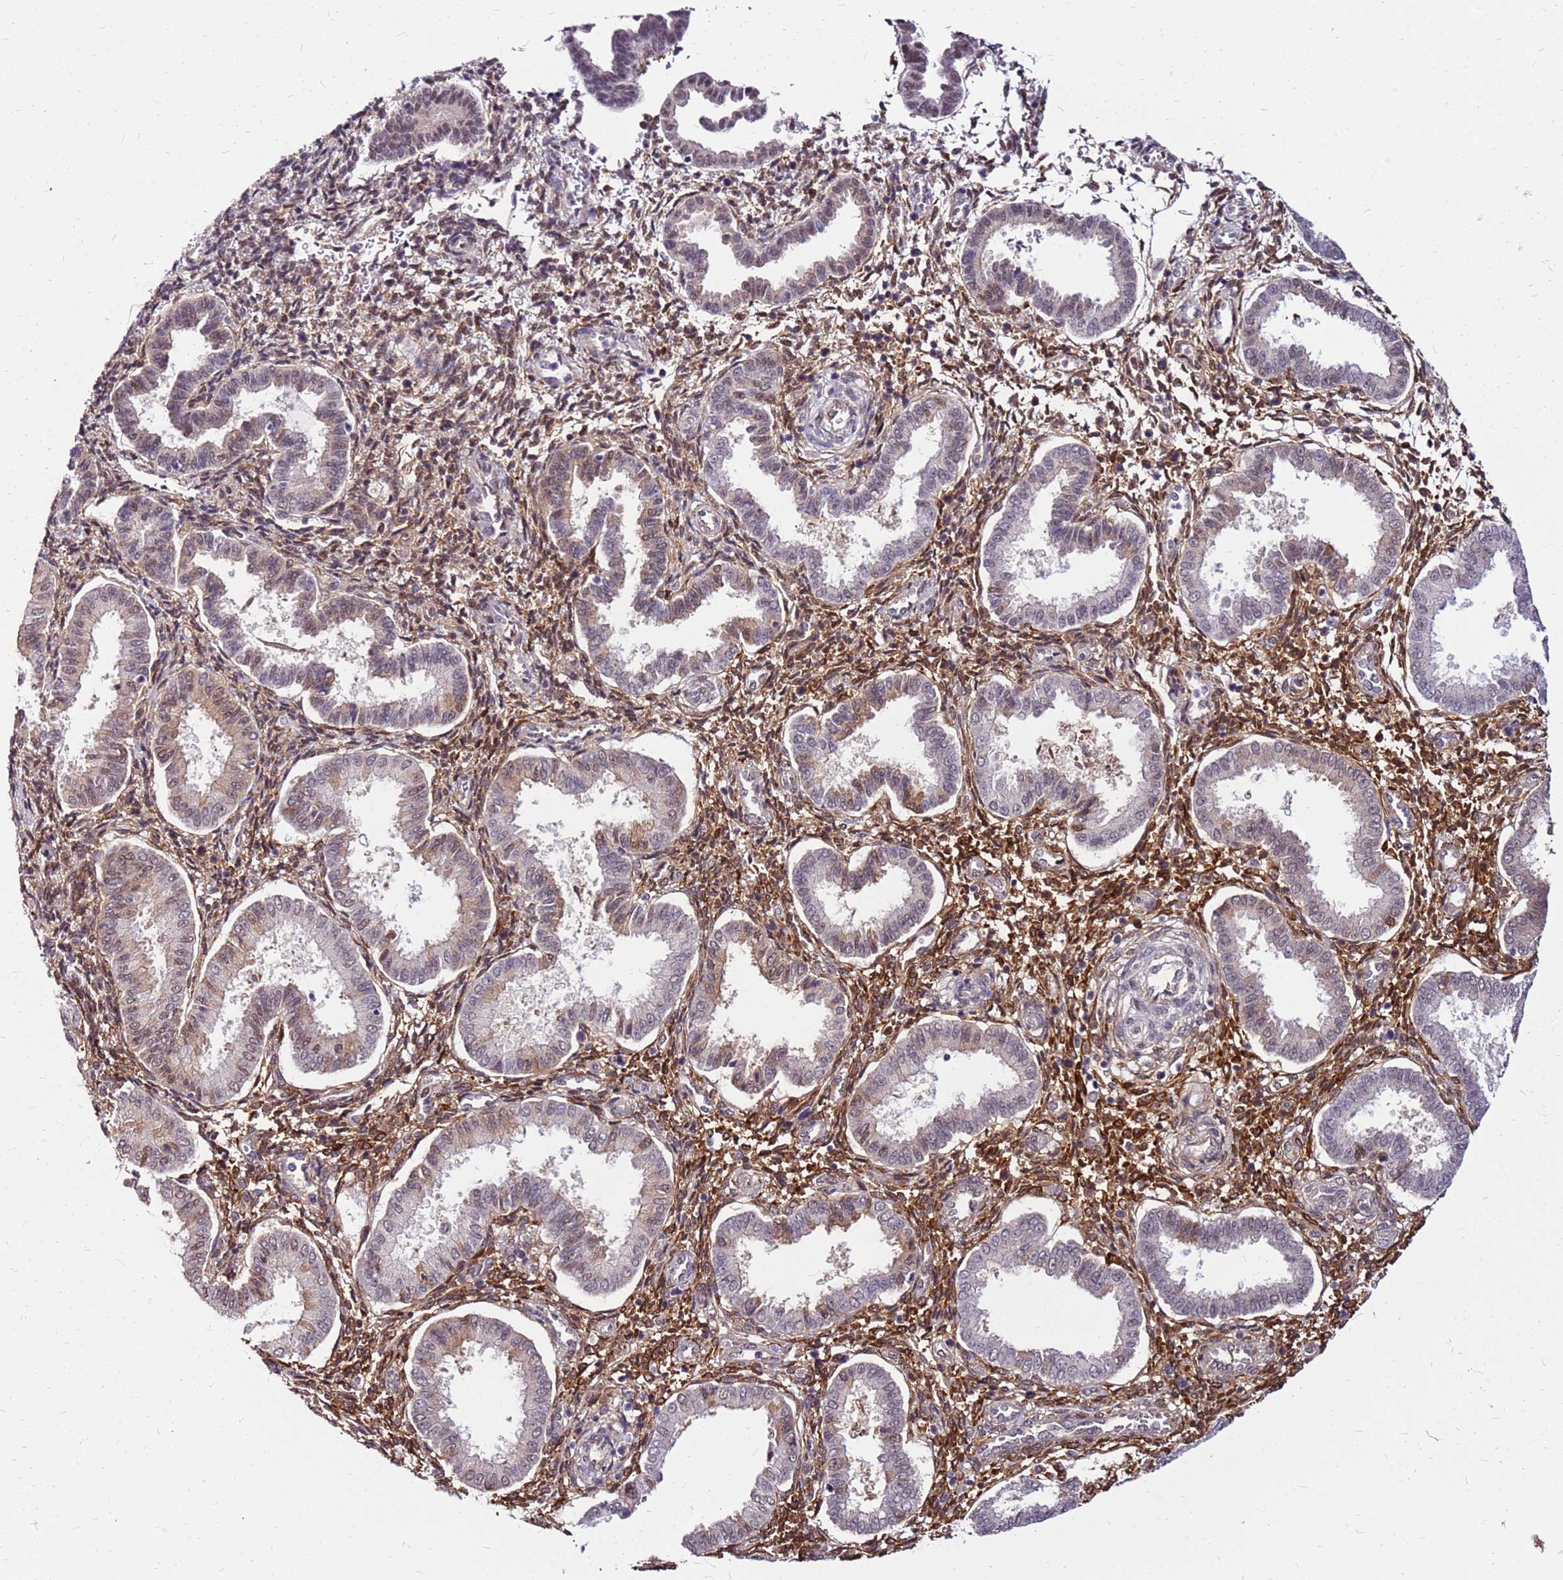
{"staining": {"intensity": "strong", "quantity": "25%-75%", "location": "cytoplasmic/membranous,nuclear"}, "tissue": "endometrium", "cell_type": "Cells in endometrial stroma", "image_type": "normal", "snomed": [{"axis": "morphology", "description": "Normal tissue, NOS"}, {"axis": "topography", "description": "Endometrium"}], "caption": "An image showing strong cytoplasmic/membranous,nuclear expression in approximately 25%-75% of cells in endometrial stroma in unremarkable endometrium, as visualized by brown immunohistochemical staining.", "gene": "ALDH1A3", "patient": {"sex": "female", "age": 24}}